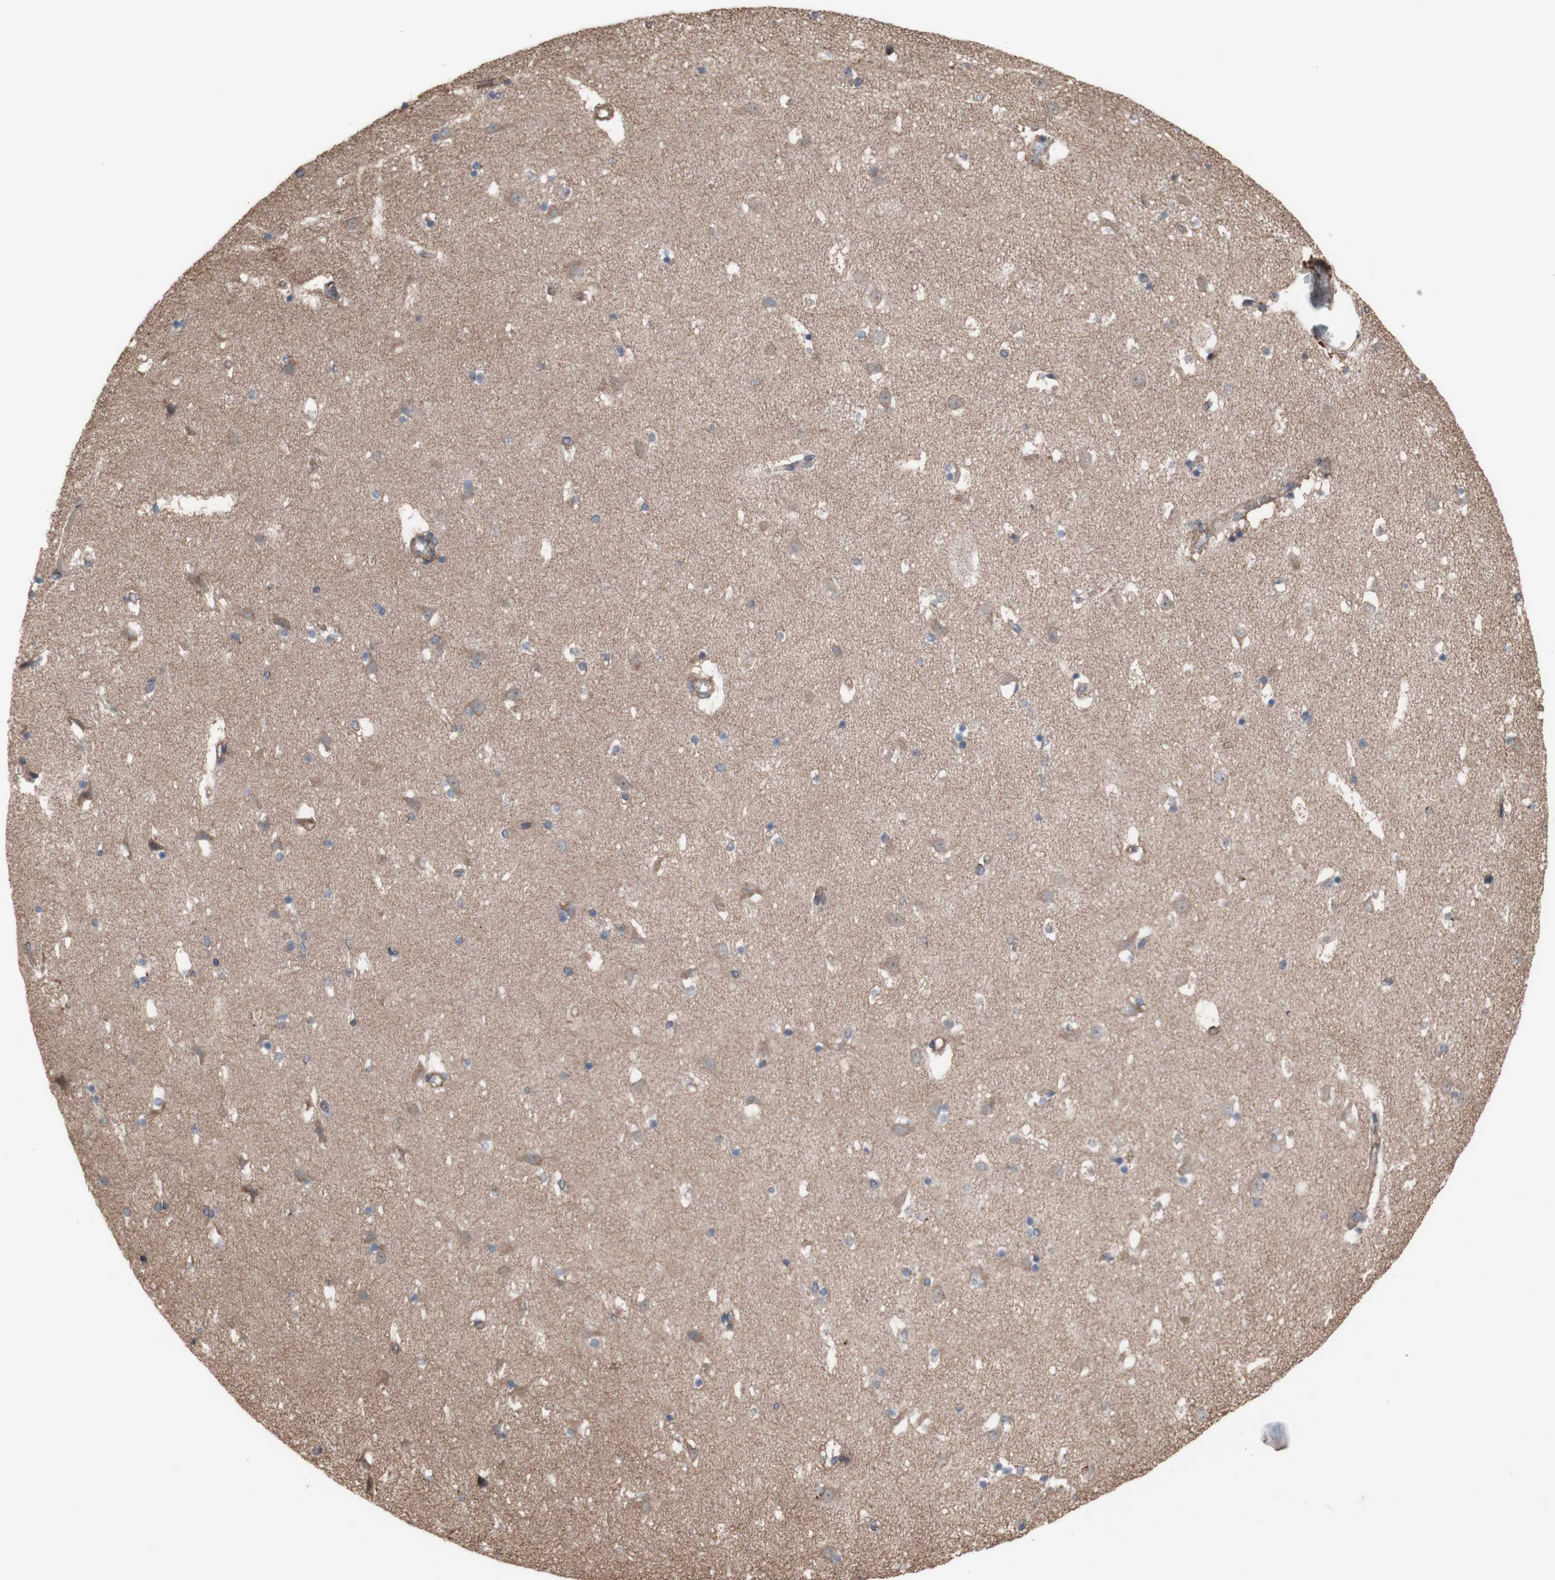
{"staining": {"intensity": "moderate", "quantity": ">75%", "location": "cytoplasmic/membranous"}, "tissue": "caudate", "cell_type": "Glial cells", "image_type": "normal", "snomed": [{"axis": "morphology", "description": "Normal tissue, NOS"}, {"axis": "topography", "description": "Lateral ventricle wall"}], "caption": "A medium amount of moderate cytoplasmic/membranous positivity is identified in approximately >75% of glial cells in unremarkable caudate.", "gene": "COPB1", "patient": {"sex": "male", "age": 45}}